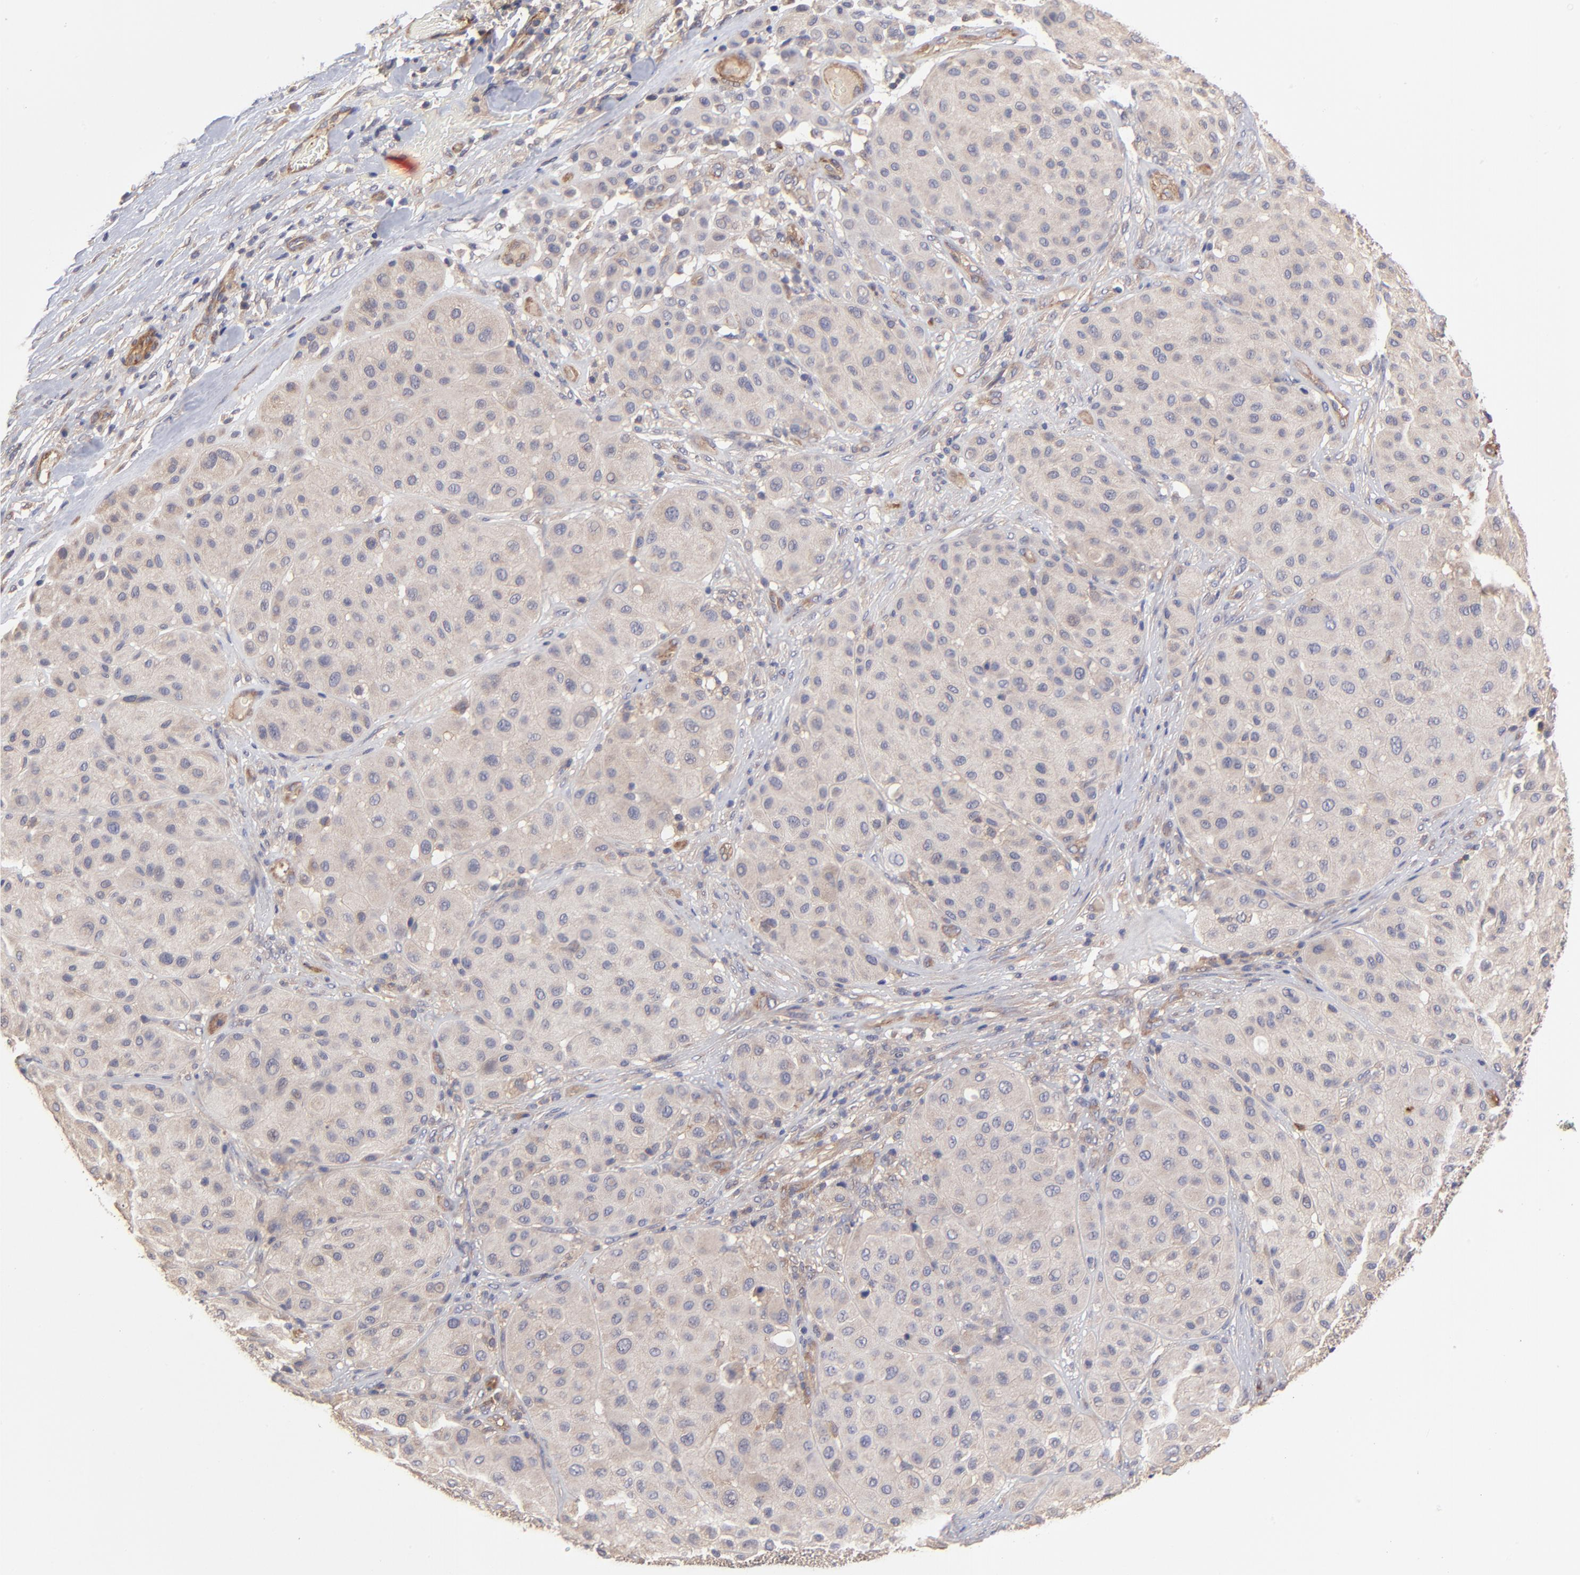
{"staining": {"intensity": "weak", "quantity": "<25%", "location": "cytoplasmic/membranous"}, "tissue": "melanoma", "cell_type": "Tumor cells", "image_type": "cancer", "snomed": [{"axis": "morphology", "description": "Normal tissue, NOS"}, {"axis": "morphology", "description": "Malignant melanoma, Metastatic site"}, {"axis": "topography", "description": "Skin"}], "caption": "Tumor cells are negative for protein expression in human malignant melanoma (metastatic site).", "gene": "ASB7", "patient": {"sex": "male", "age": 41}}